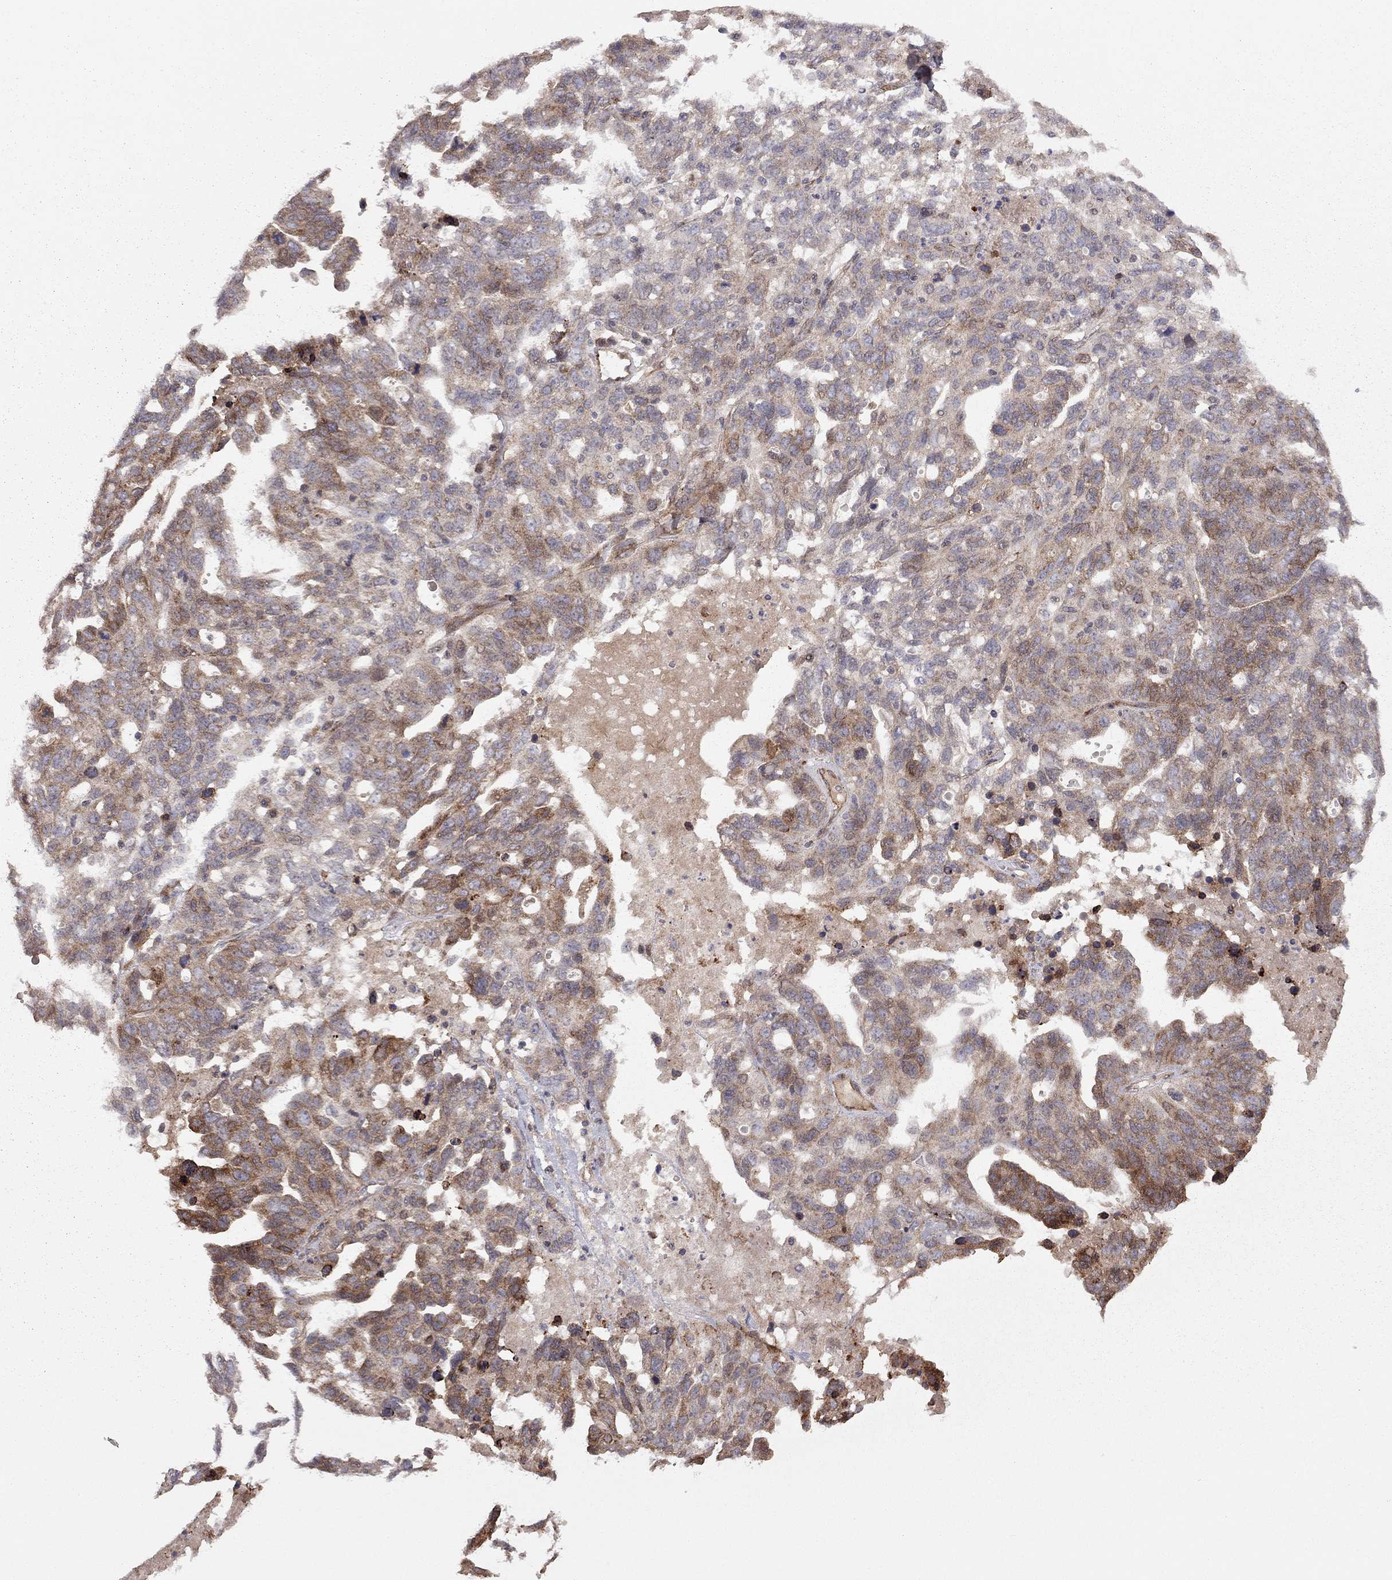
{"staining": {"intensity": "moderate", "quantity": "25%-75%", "location": "cytoplasmic/membranous"}, "tissue": "ovarian cancer", "cell_type": "Tumor cells", "image_type": "cancer", "snomed": [{"axis": "morphology", "description": "Cystadenocarcinoma, serous, NOS"}, {"axis": "topography", "description": "Ovary"}], "caption": "Human ovarian cancer stained with a brown dye shows moderate cytoplasmic/membranous positive staining in about 25%-75% of tumor cells.", "gene": "EXOC3L2", "patient": {"sex": "female", "age": 71}}